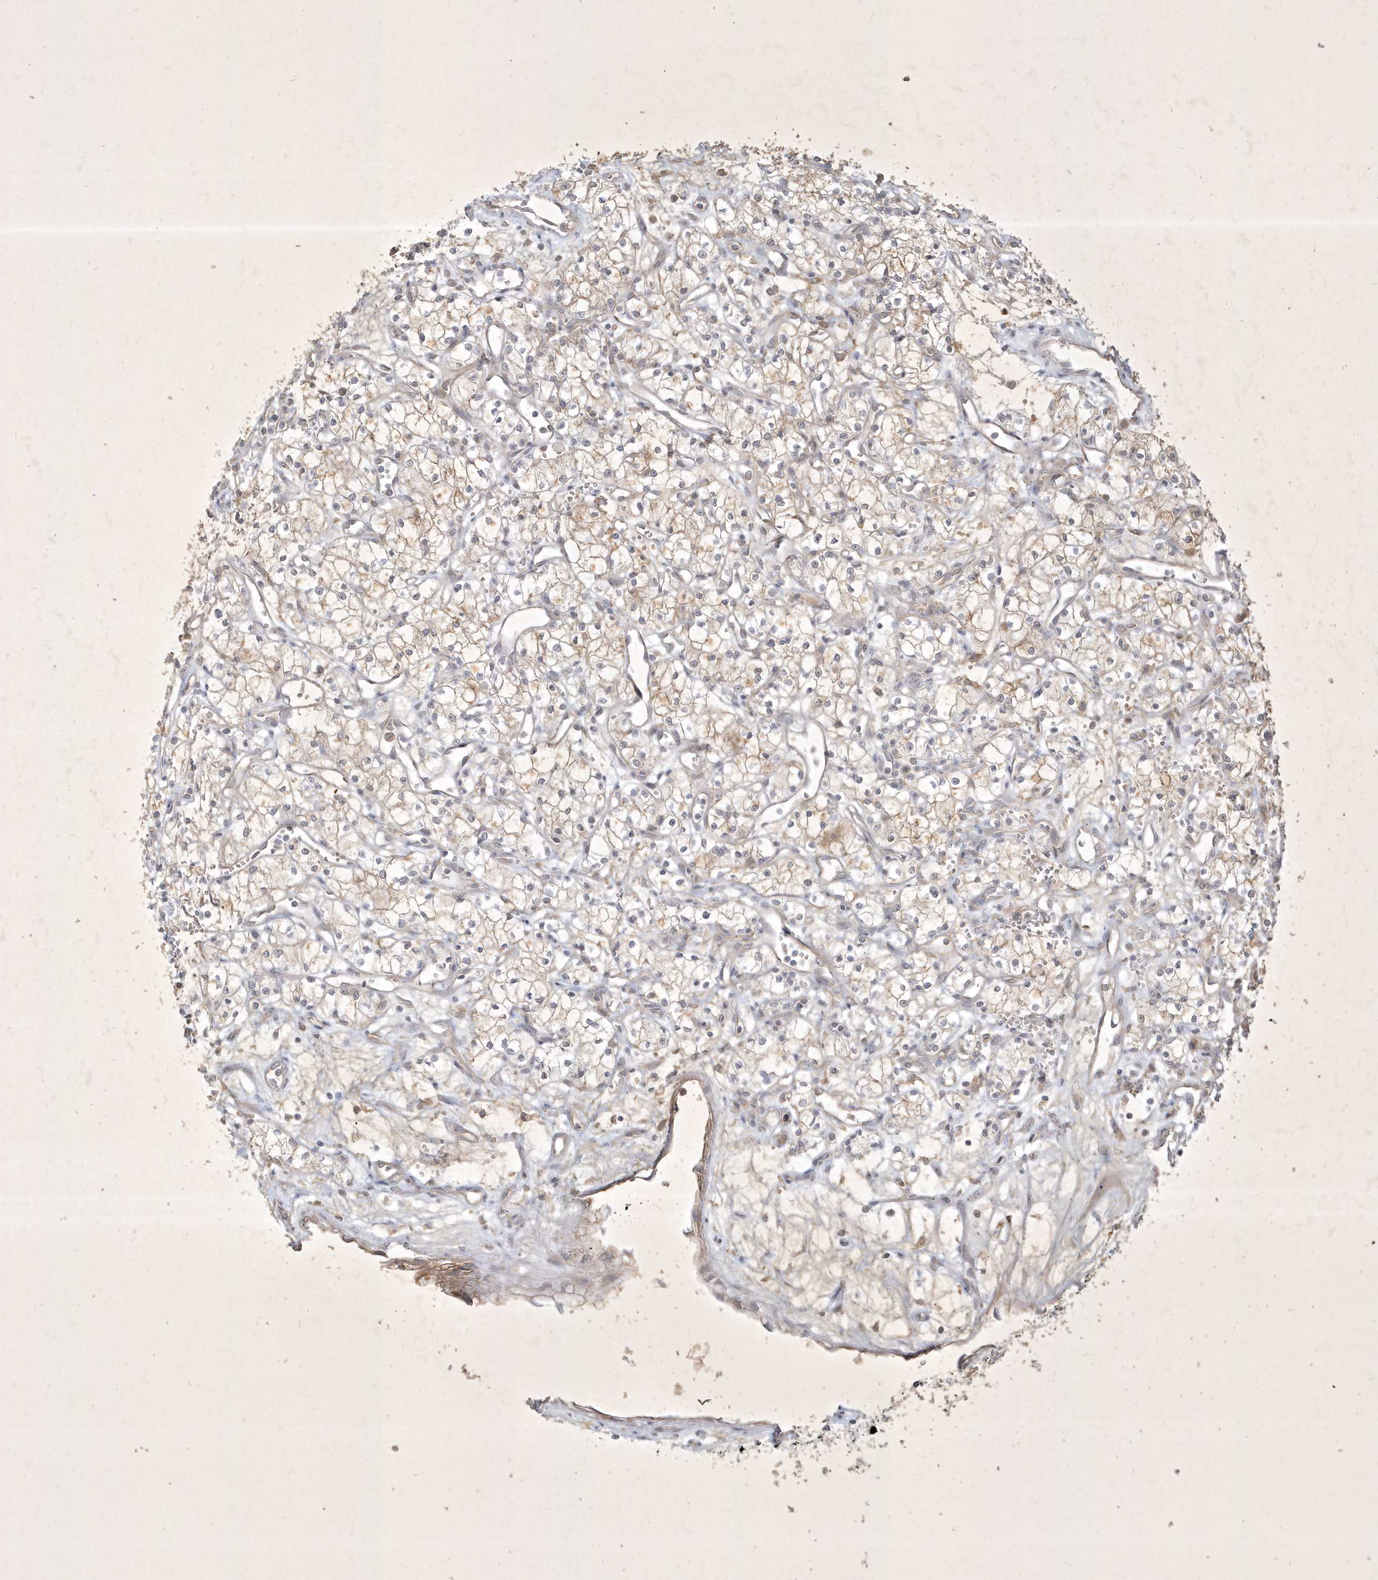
{"staining": {"intensity": "weak", "quantity": "25%-75%", "location": "cytoplasmic/membranous"}, "tissue": "renal cancer", "cell_type": "Tumor cells", "image_type": "cancer", "snomed": [{"axis": "morphology", "description": "Adenocarcinoma, NOS"}, {"axis": "topography", "description": "Kidney"}], "caption": "The micrograph demonstrates immunohistochemical staining of renal cancer (adenocarcinoma). There is weak cytoplasmic/membranous positivity is identified in approximately 25%-75% of tumor cells. The staining was performed using DAB to visualize the protein expression in brown, while the nuclei were stained in blue with hematoxylin (Magnification: 20x).", "gene": "BOD1", "patient": {"sex": "male", "age": 59}}